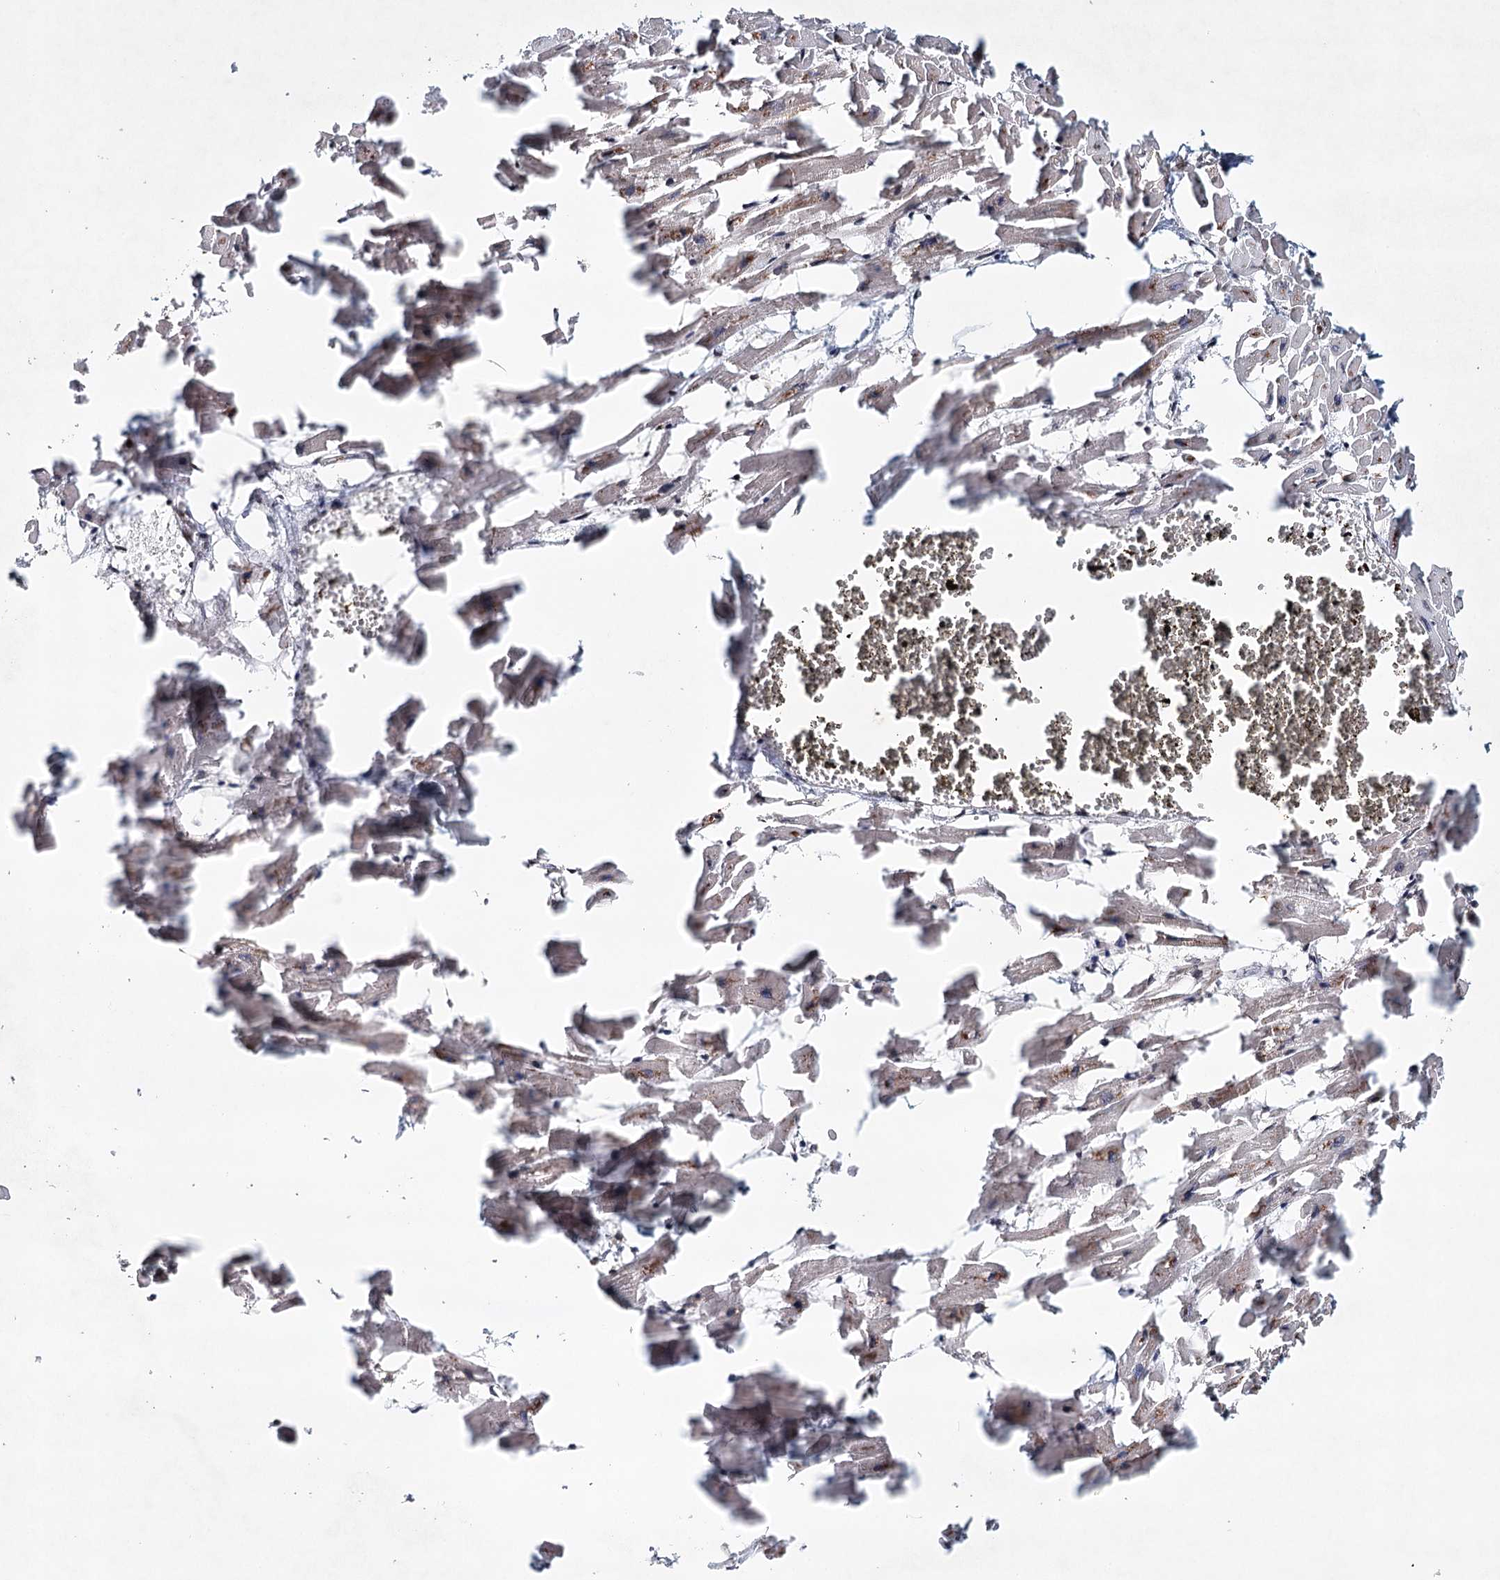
{"staining": {"intensity": "weak", "quantity": ">75%", "location": "cytoplasmic/membranous"}, "tissue": "heart muscle", "cell_type": "Cardiomyocytes", "image_type": "normal", "snomed": [{"axis": "morphology", "description": "Normal tissue, NOS"}, {"axis": "topography", "description": "Heart"}], "caption": "This photomicrograph exhibits benign heart muscle stained with immunohistochemistry to label a protein in brown. The cytoplasmic/membranous of cardiomyocytes show weak positivity for the protein. Nuclei are counter-stained blue.", "gene": "ICOS", "patient": {"sex": "female", "age": 64}}